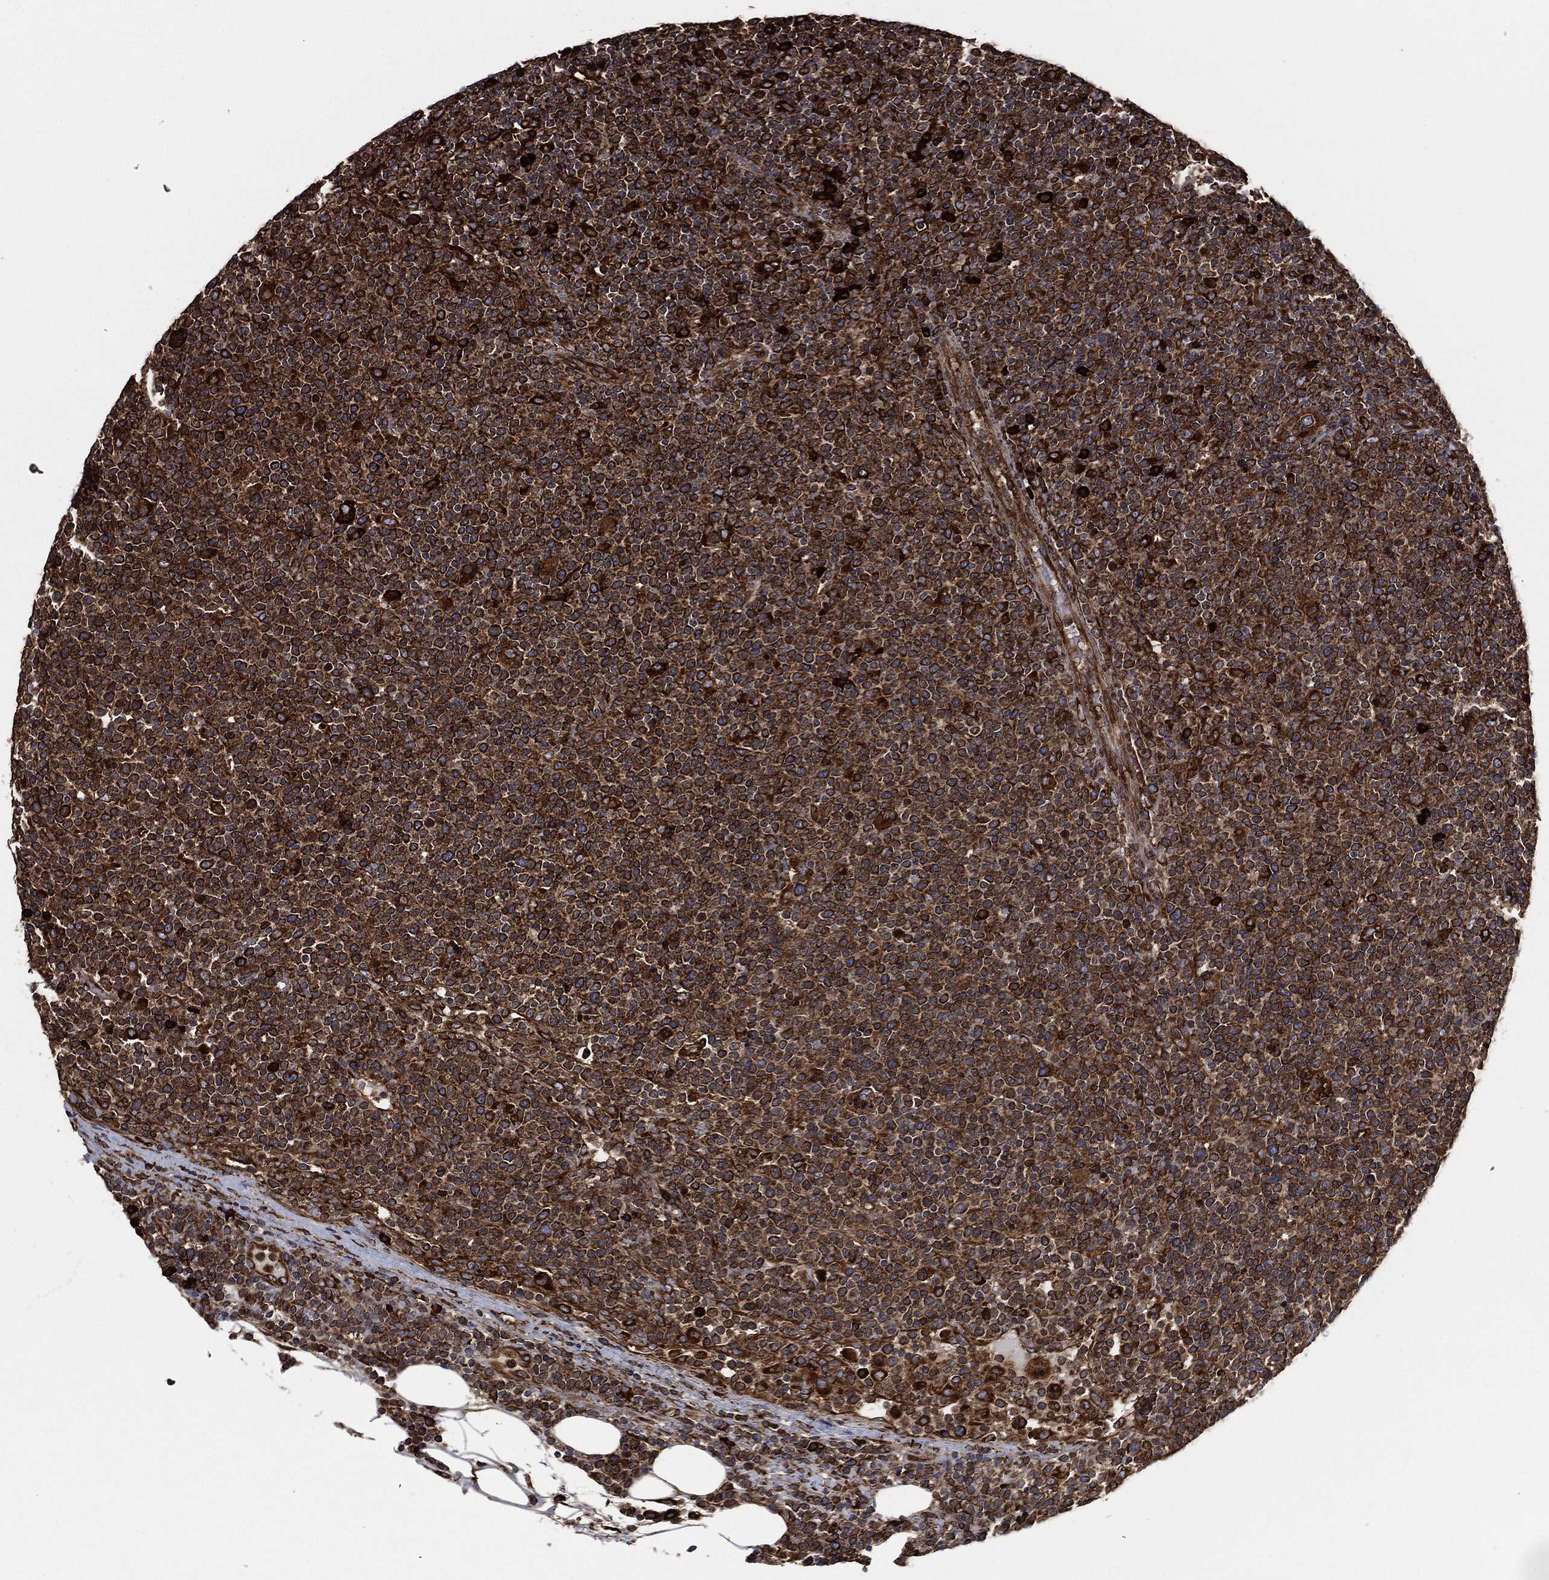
{"staining": {"intensity": "strong", "quantity": ">75%", "location": "cytoplasmic/membranous"}, "tissue": "lymphoma", "cell_type": "Tumor cells", "image_type": "cancer", "snomed": [{"axis": "morphology", "description": "Malignant lymphoma, non-Hodgkin's type, High grade"}, {"axis": "topography", "description": "Lymph node"}], "caption": "Tumor cells show high levels of strong cytoplasmic/membranous positivity in about >75% of cells in lymphoma. Immunohistochemistry (ihc) stains the protein in brown and the nuclei are stained blue.", "gene": "AMFR", "patient": {"sex": "male", "age": 61}}